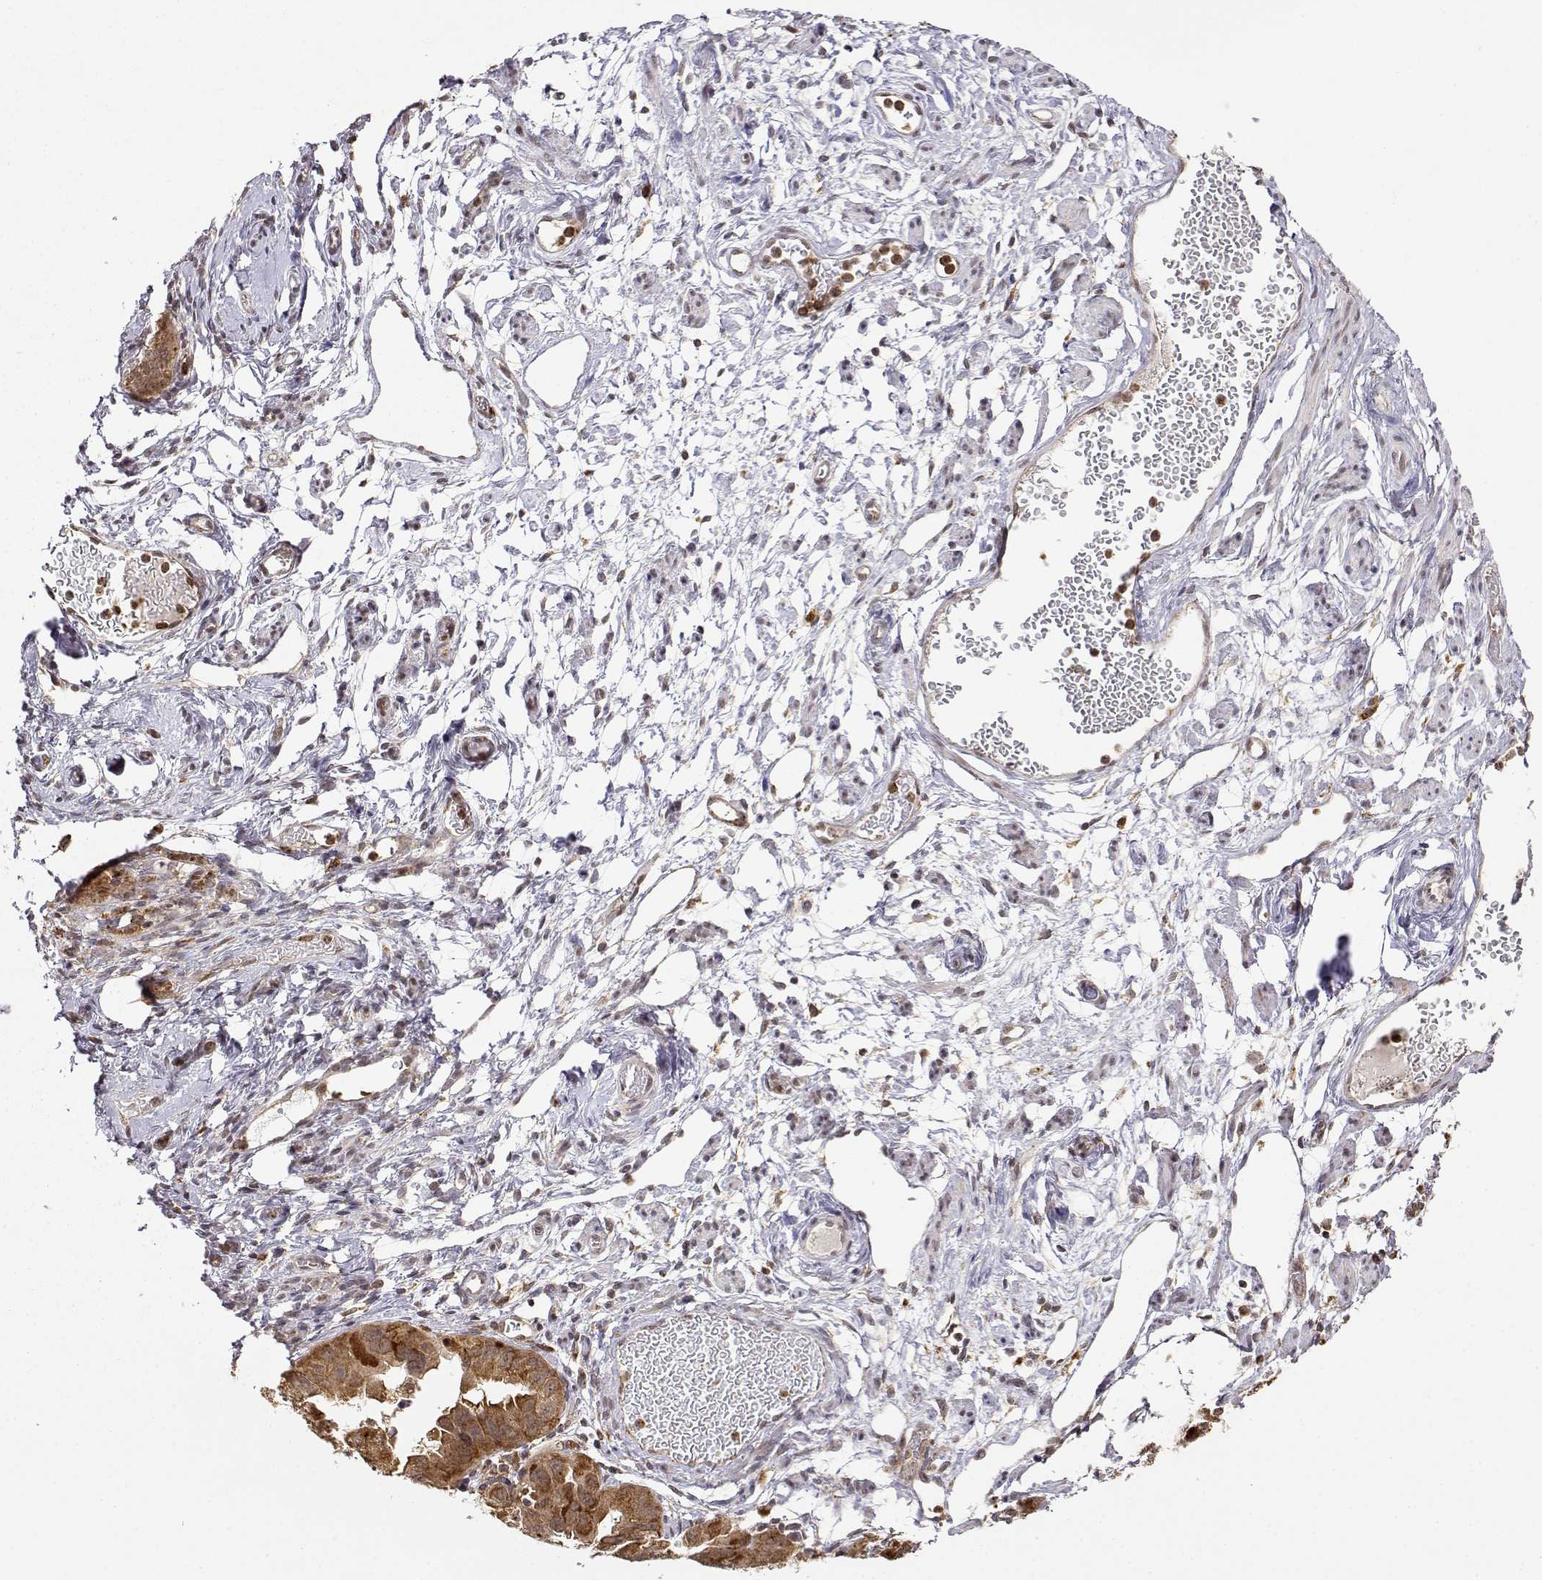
{"staining": {"intensity": "strong", "quantity": ">75%", "location": "cytoplasmic/membranous"}, "tissue": "ovarian cancer", "cell_type": "Tumor cells", "image_type": "cancer", "snomed": [{"axis": "morphology", "description": "Carcinoma, endometroid"}, {"axis": "topography", "description": "Ovary"}], "caption": "A histopathology image of ovarian cancer (endometroid carcinoma) stained for a protein shows strong cytoplasmic/membranous brown staining in tumor cells. The protein is stained brown, and the nuclei are stained in blue (DAB (3,3'-diaminobenzidine) IHC with brightfield microscopy, high magnification).", "gene": "RNF13", "patient": {"sex": "female", "age": 85}}